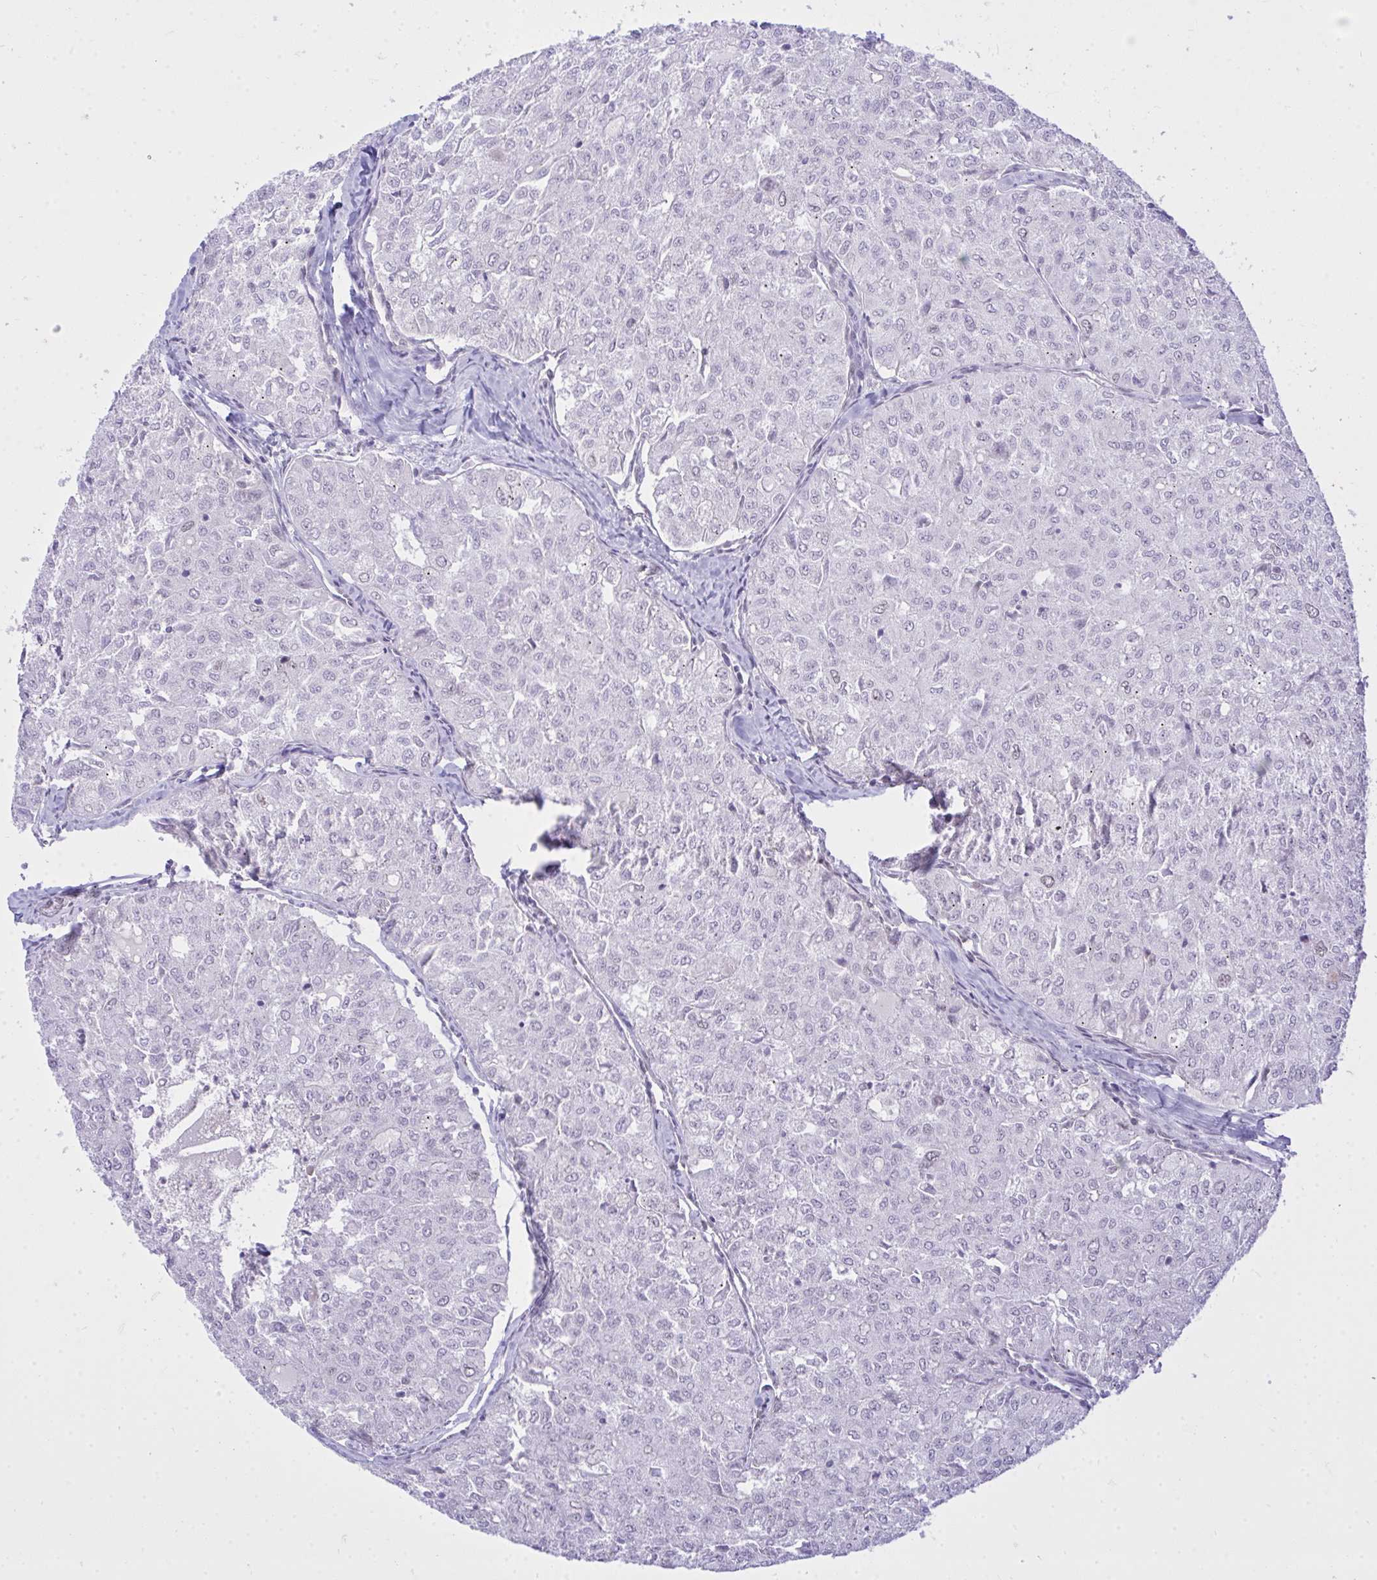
{"staining": {"intensity": "weak", "quantity": "<25%", "location": "nuclear"}, "tissue": "thyroid cancer", "cell_type": "Tumor cells", "image_type": "cancer", "snomed": [{"axis": "morphology", "description": "Follicular adenoma carcinoma, NOS"}, {"axis": "topography", "description": "Thyroid gland"}], "caption": "Immunohistochemistry image of follicular adenoma carcinoma (thyroid) stained for a protein (brown), which demonstrates no expression in tumor cells.", "gene": "TEAD4", "patient": {"sex": "male", "age": 75}}